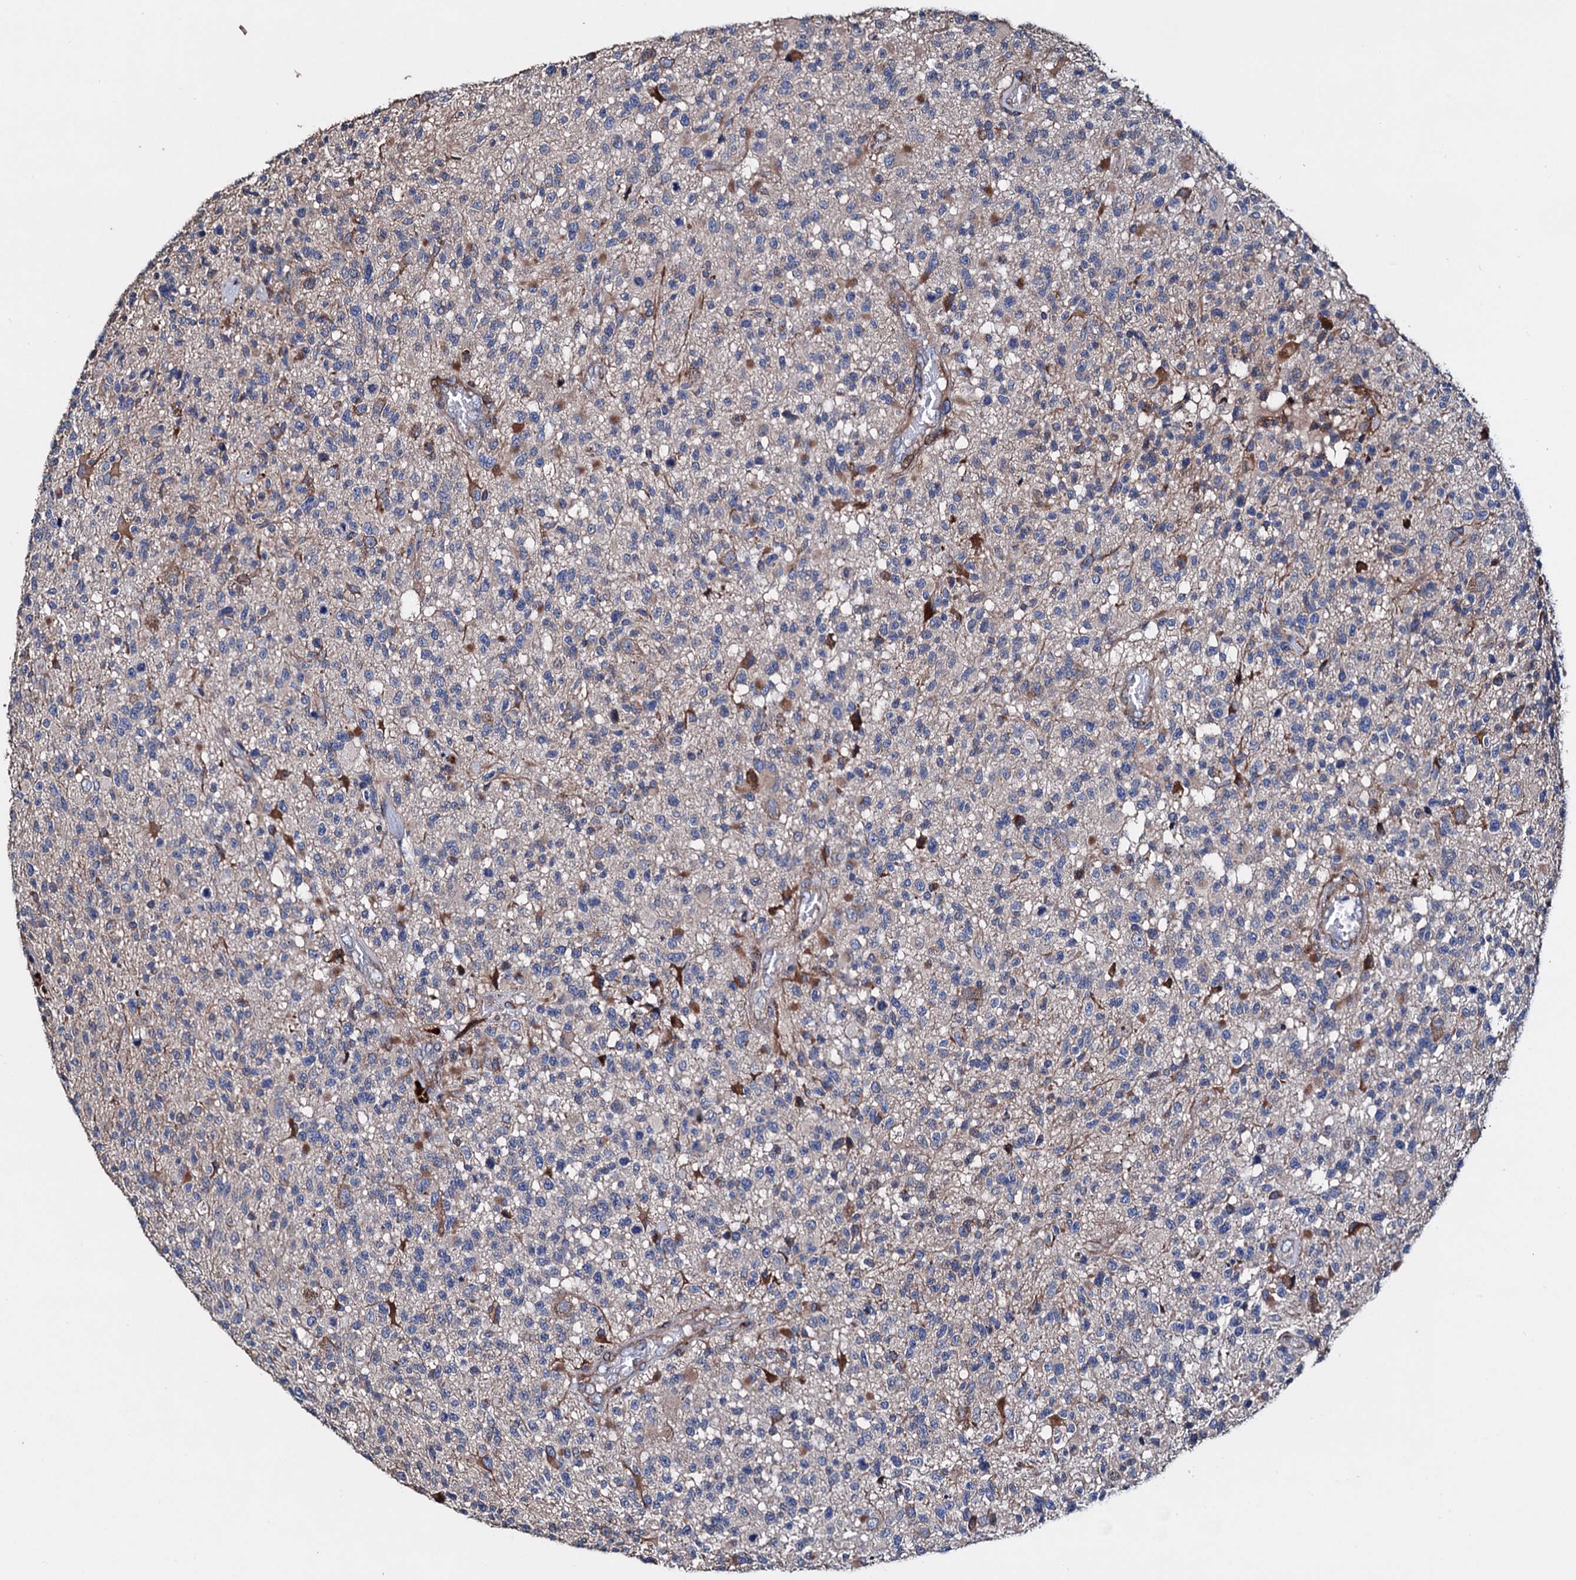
{"staining": {"intensity": "negative", "quantity": "none", "location": "none"}, "tissue": "glioma", "cell_type": "Tumor cells", "image_type": "cancer", "snomed": [{"axis": "morphology", "description": "Glioma, malignant, High grade"}, {"axis": "morphology", "description": "Glioblastoma, NOS"}, {"axis": "topography", "description": "Brain"}], "caption": "Protein analysis of glioblastoma displays no significant staining in tumor cells.", "gene": "AKAP11", "patient": {"sex": "male", "age": 60}}